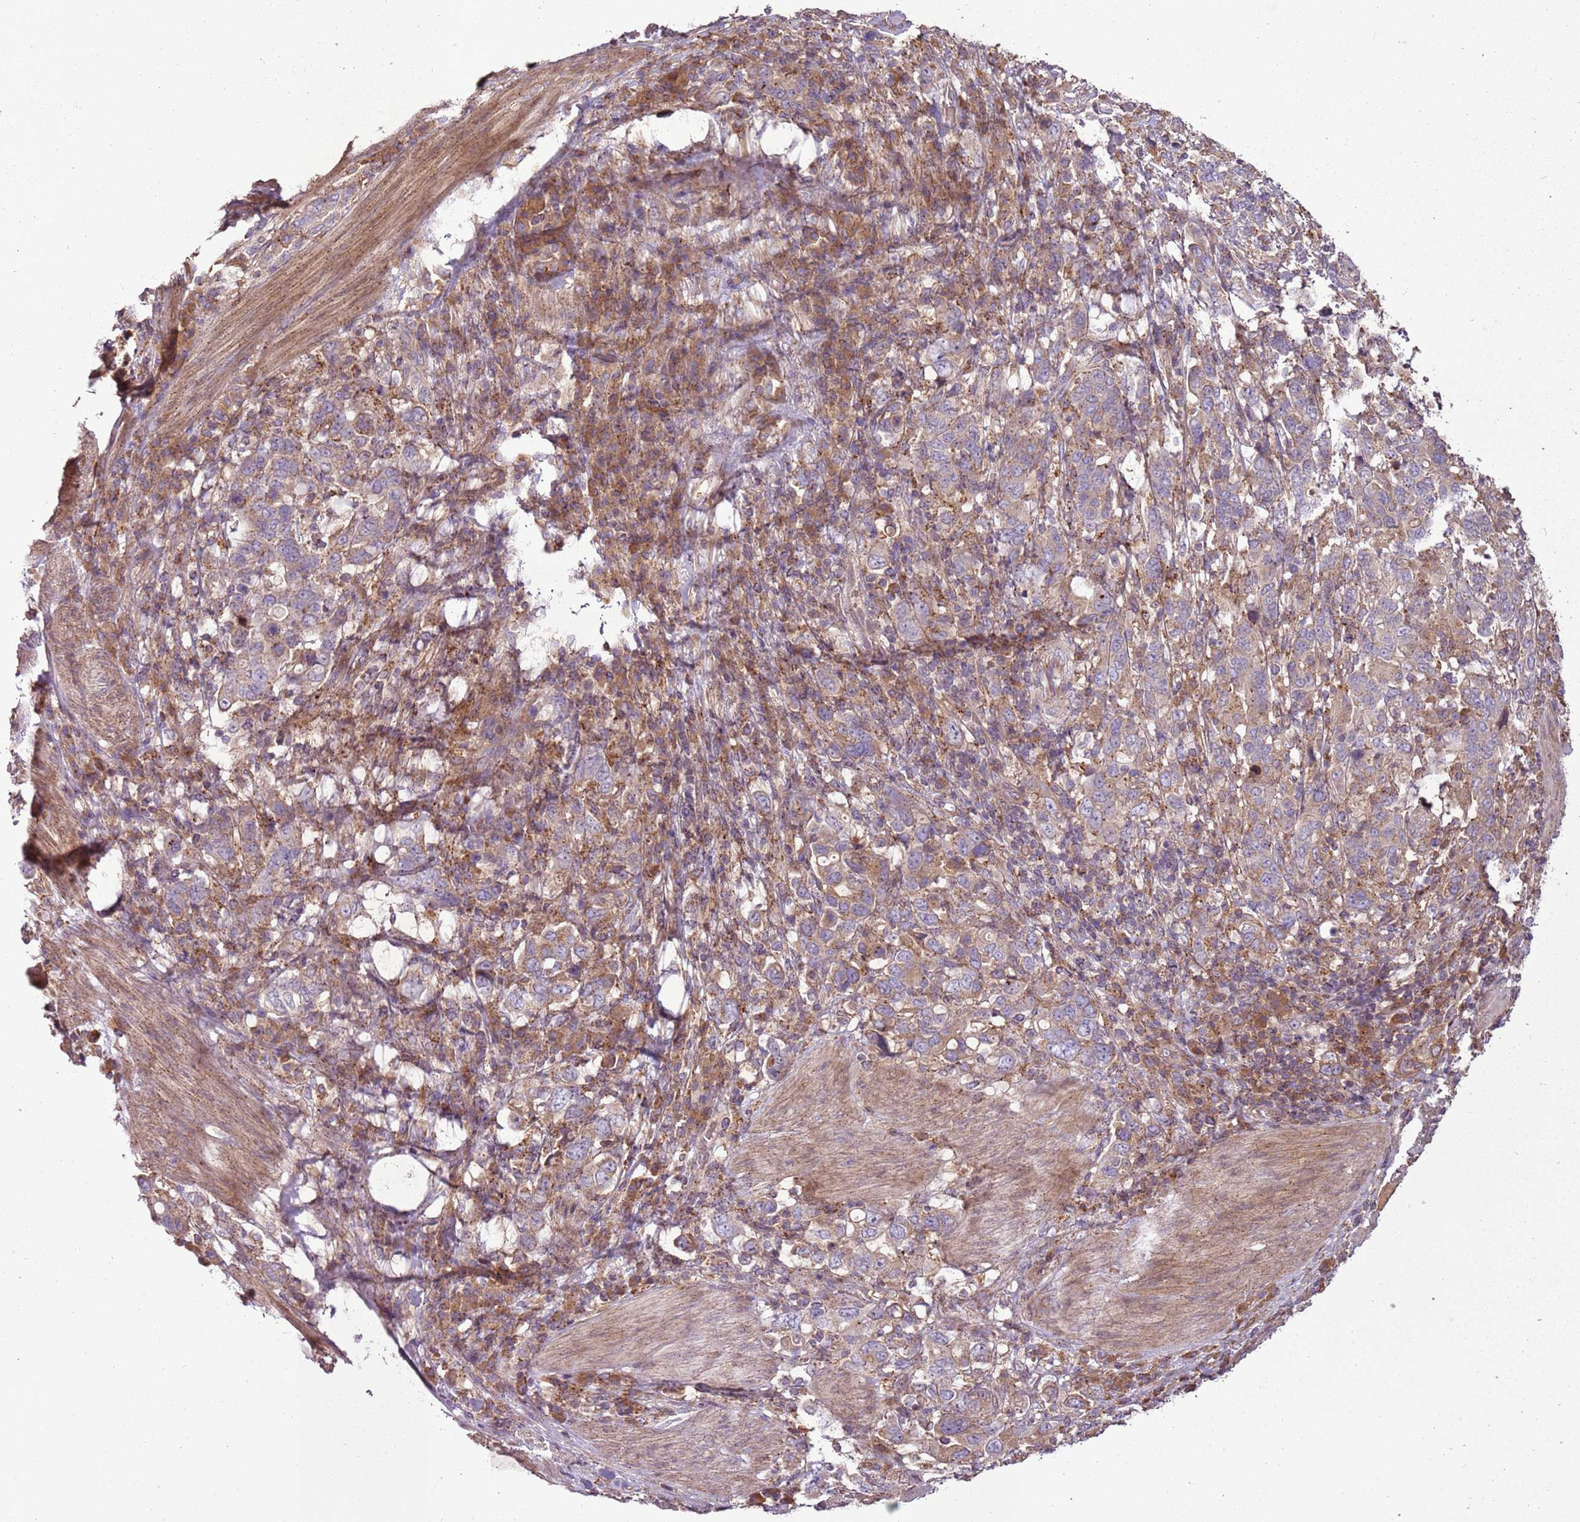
{"staining": {"intensity": "weak", "quantity": "25%-75%", "location": "cytoplasmic/membranous"}, "tissue": "stomach cancer", "cell_type": "Tumor cells", "image_type": "cancer", "snomed": [{"axis": "morphology", "description": "Adenocarcinoma, NOS"}, {"axis": "topography", "description": "Stomach, upper"}, {"axis": "topography", "description": "Stomach"}], "caption": "Stomach cancer stained for a protein (brown) shows weak cytoplasmic/membranous positive staining in about 25%-75% of tumor cells.", "gene": "ANKRD24", "patient": {"sex": "male", "age": 62}}